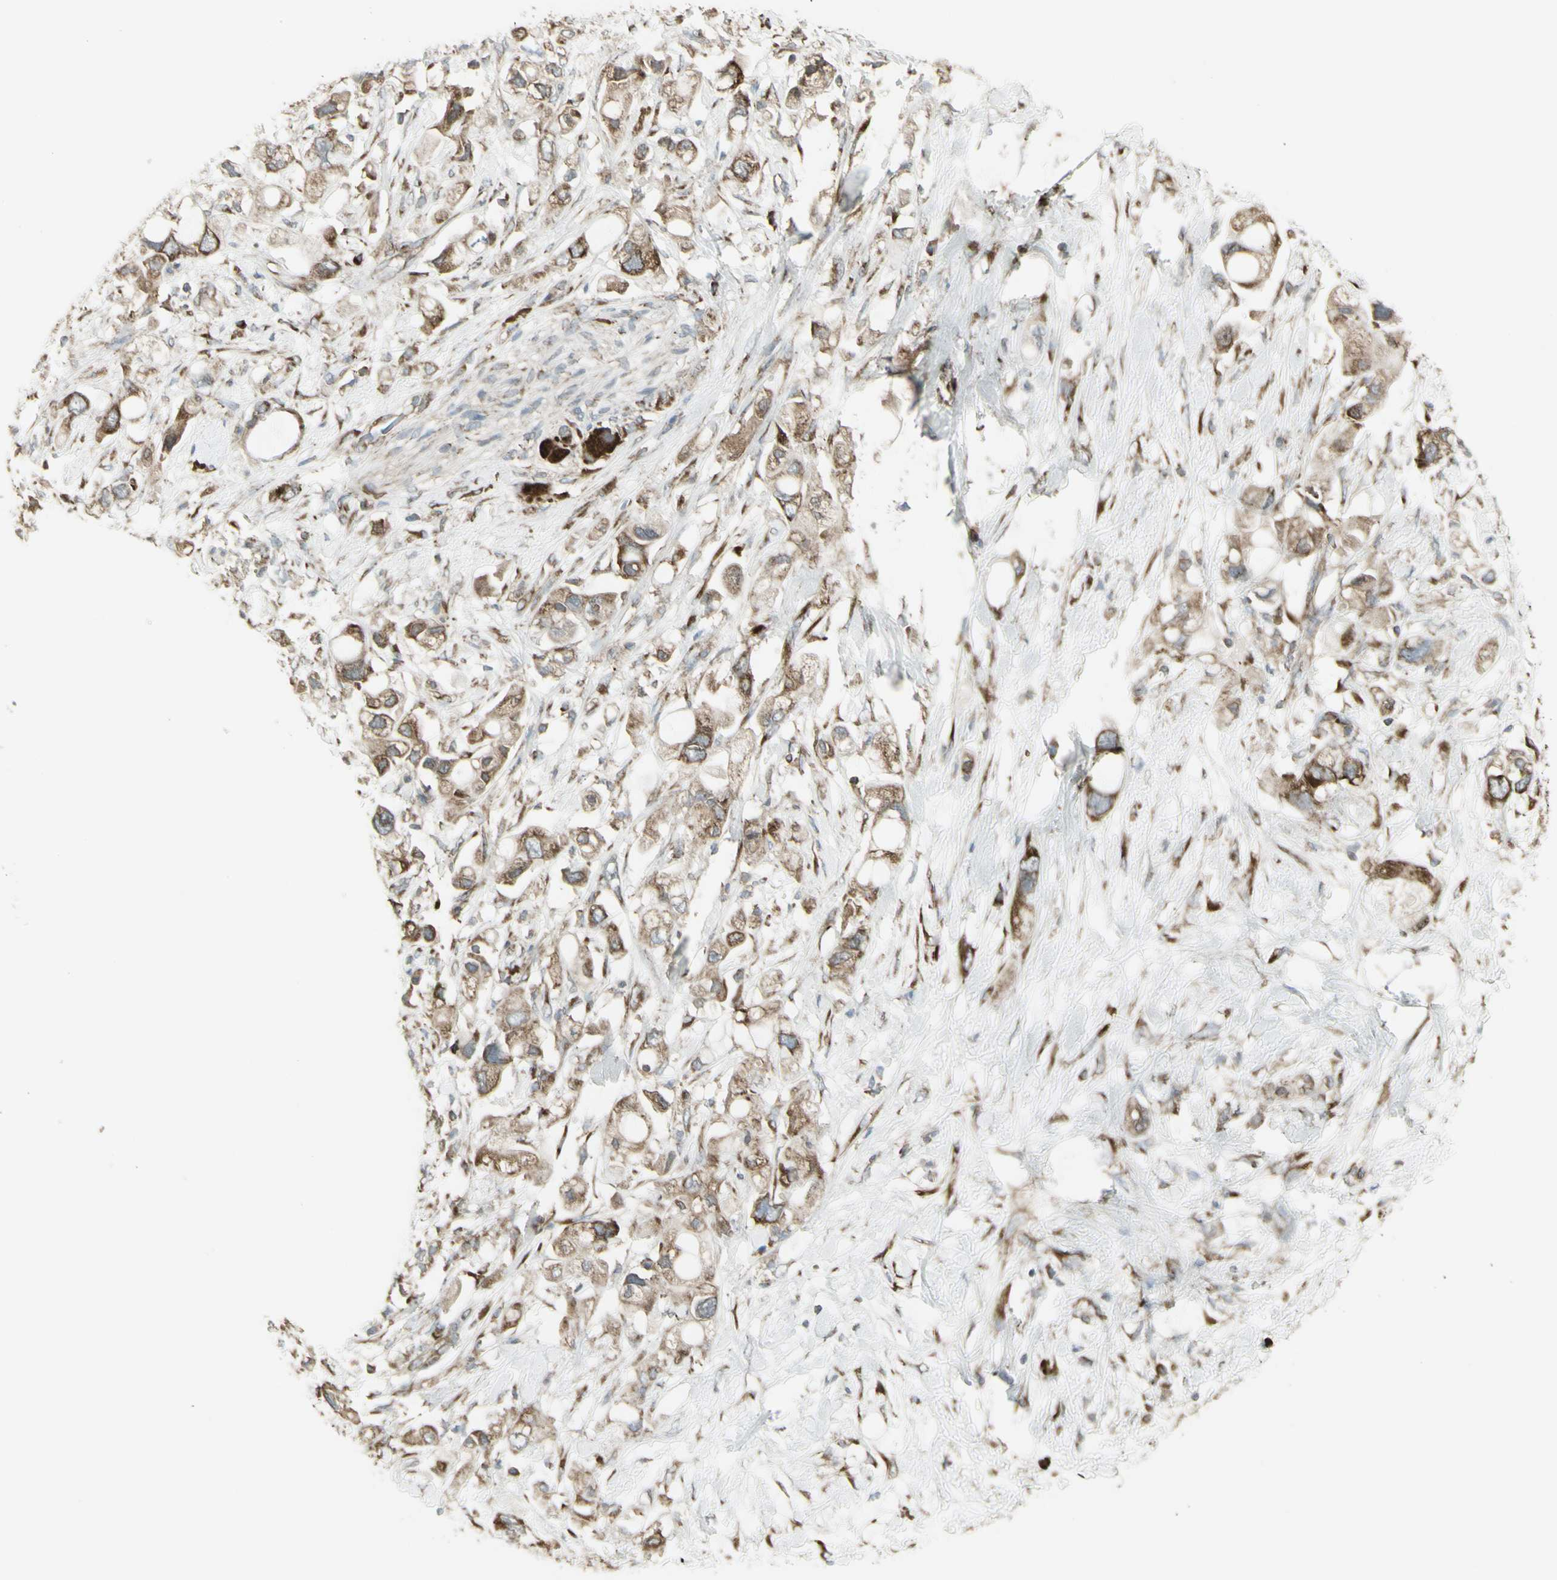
{"staining": {"intensity": "strong", "quantity": ">75%", "location": "cytoplasmic/membranous"}, "tissue": "pancreatic cancer", "cell_type": "Tumor cells", "image_type": "cancer", "snomed": [{"axis": "morphology", "description": "Adenocarcinoma, NOS"}, {"axis": "topography", "description": "Pancreas"}], "caption": "Immunohistochemical staining of human pancreatic cancer displays high levels of strong cytoplasmic/membranous protein expression in about >75% of tumor cells. The staining is performed using DAB brown chromogen to label protein expression. The nuclei are counter-stained blue using hematoxylin.", "gene": "FKBP3", "patient": {"sex": "female", "age": 56}}